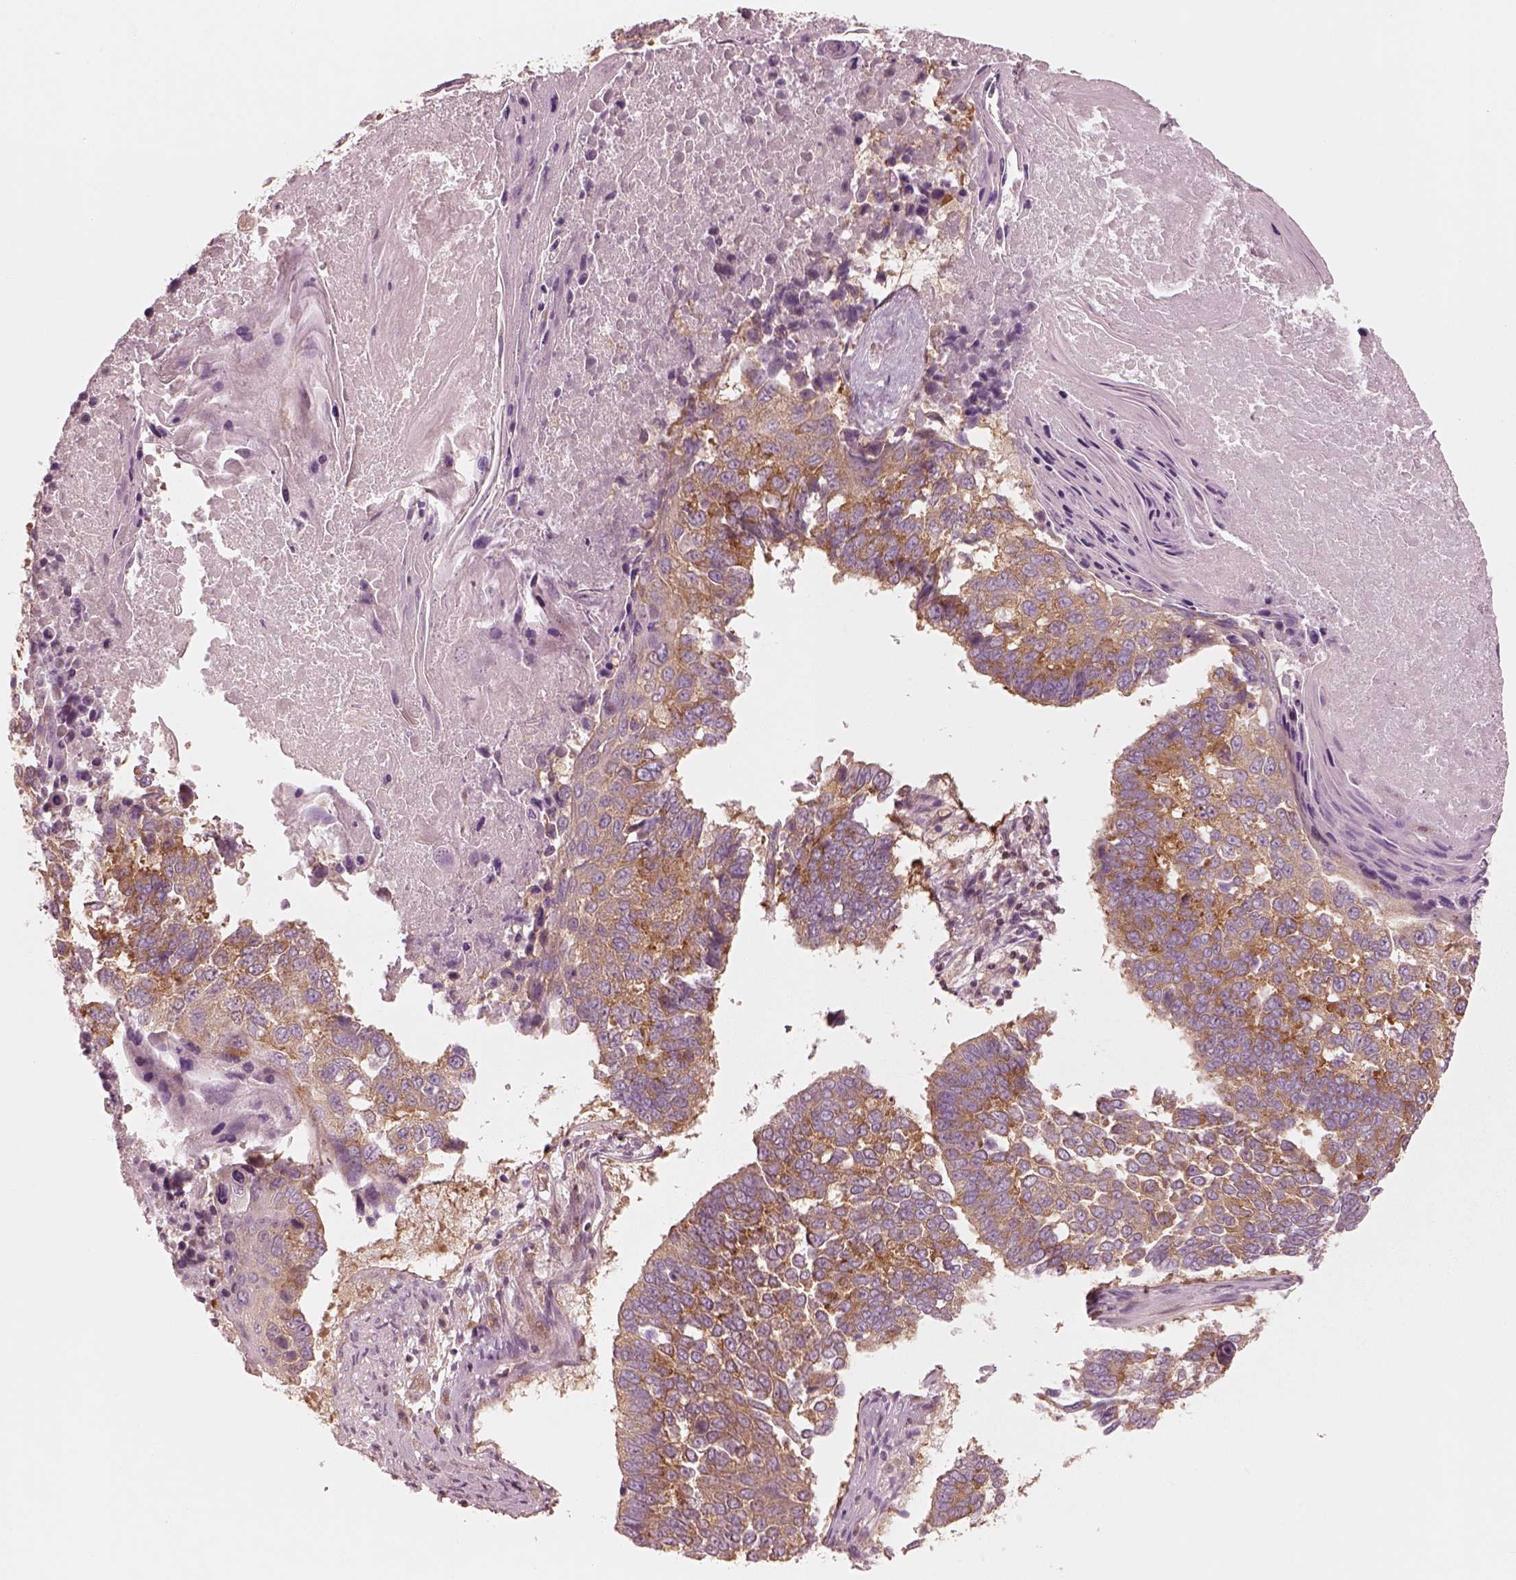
{"staining": {"intensity": "moderate", "quantity": ">75%", "location": "cytoplasmic/membranous"}, "tissue": "lung cancer", "cell_type": "Tumor cells", "image_type": "cancer", "snomed": [{"axis": "morphology", "description": "Squamous cell carcinoma, NOS"}, {"axis": "topography", "description": "Lung"}], "caption": "Brown immunohistochemical staining in human lung cancer (squamous cell carcinoma) displays moderate cytoplasmic/membranous staining in approximately >75% of tumor cells.", "gene": "CNOT2", "patient": {"sex": "male", "age": 73}}